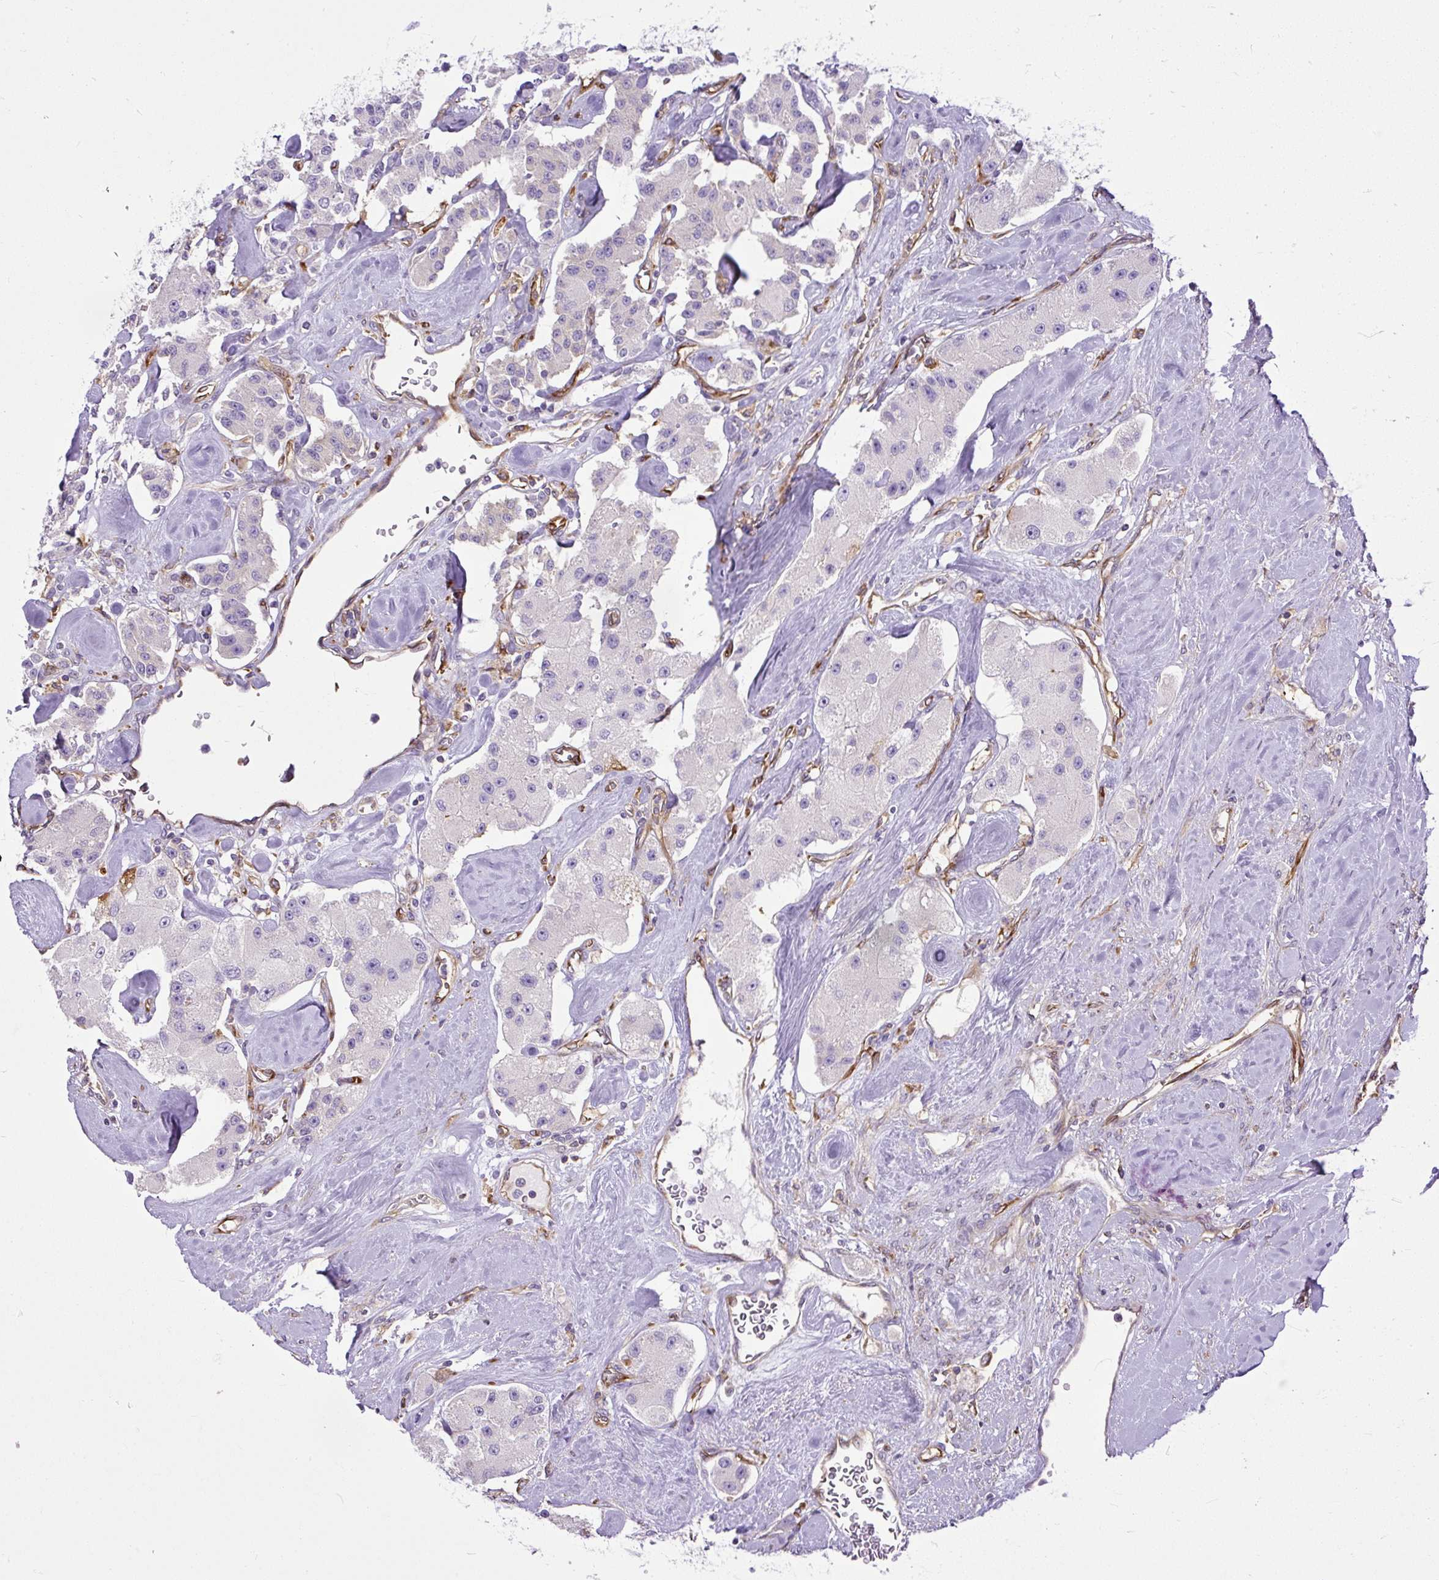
{"staining": {"intensity": "negative", "quantity": "none", "location": "none"}, "tissue": "carcinoid", "cell_type": "Tumor cells", "image_type": "cancer", "snomed": [{"axis": "morphology", "description": "Carcinoid, malignant, NOS"}, {"axis": "topography", "description": "Pancreas"}], "caption": "DAB immunohistochemical staining of carcinoid exhibits no significant staining in tumor cells.", "gene": "MAP1S", "patient": {"sex": "male", "age": 41}}